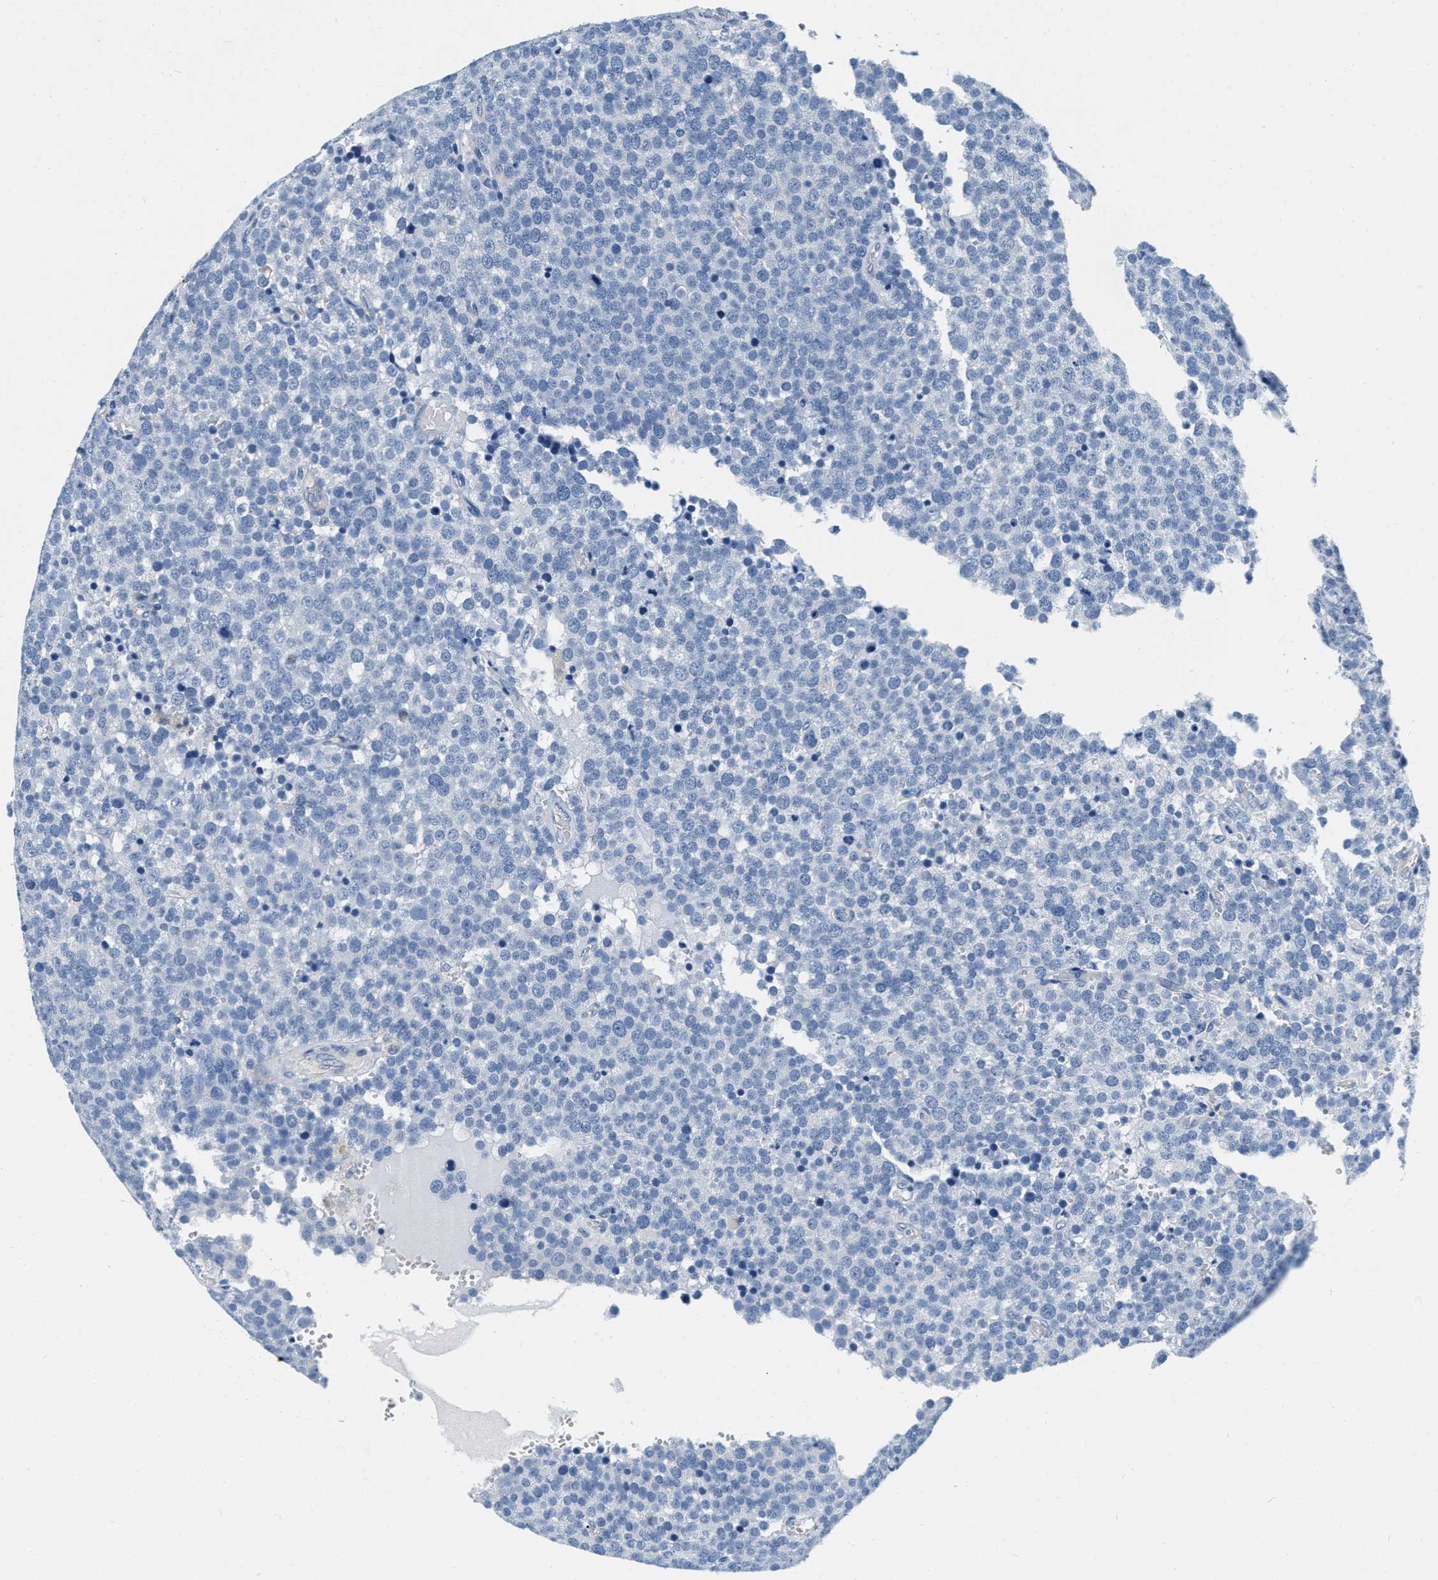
{"staining": {"intensity": "negative", "quantity": "none", "location": "none"}, "tissue": "testis cancer", "cell_type": "Tumor cells", "image_type": "cancer", "snomed": [{"axis": "morphology", "description": "Normal tissue, NOS"}, {"axis": "morphology", "description": "Seminoma, NOS"}, {"axis": "topography", "description": "Testis"}], "caption": "IHC micrograph of testis cancer stained for a protein (brown), which displays no positivity in tumor cells.", "gene": "EIF2AK2", "patient": {"sex": "male", "age": 71}}